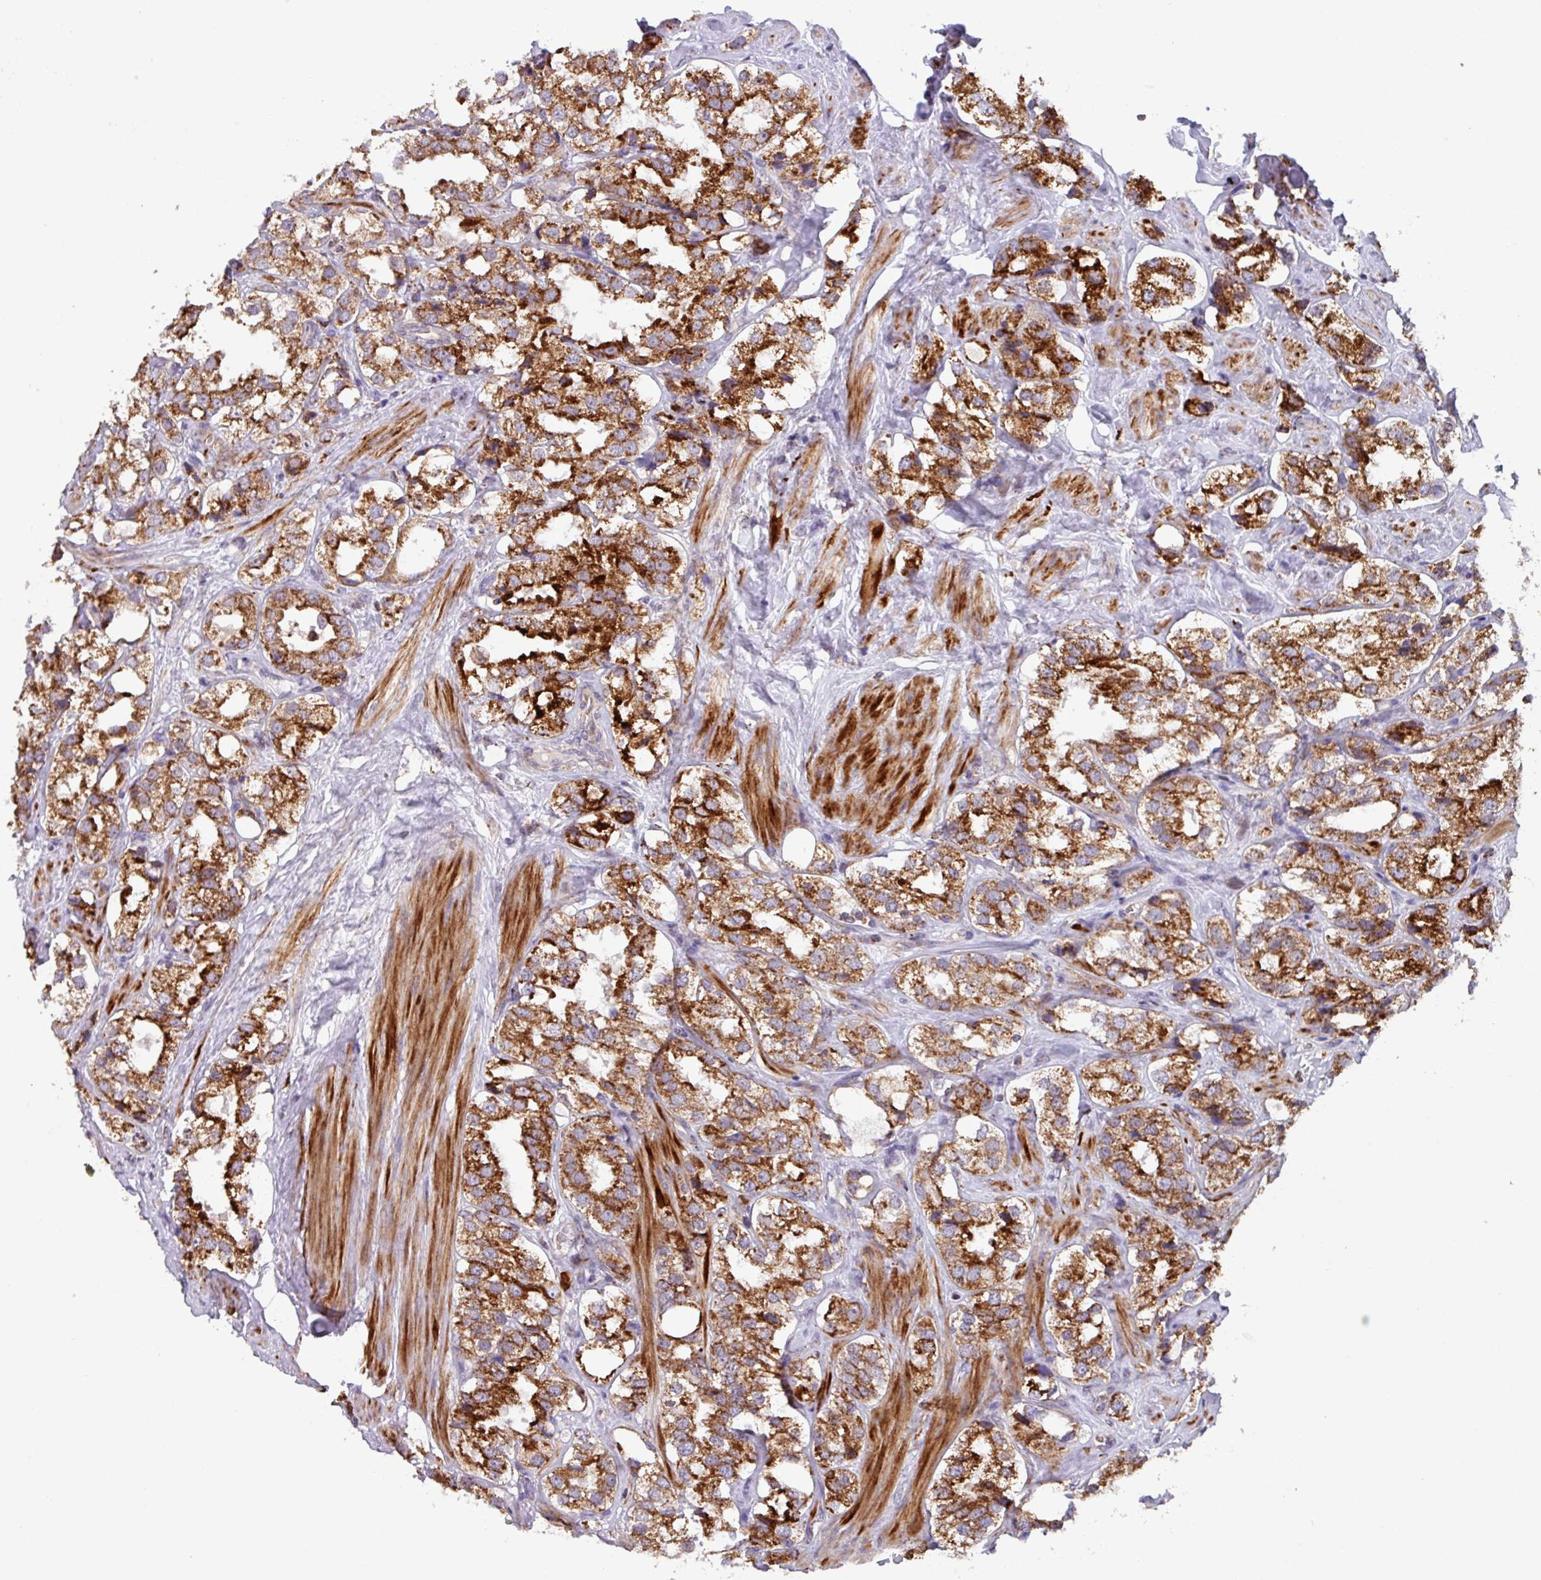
{"staining": {"intensity": "strong", "quantity": ">75%", "location": "cytoplasmic/membranous"}, "tissue": "prostate cancer", "cell_type": "Tumor cells", "image_type": "cancer", "snomed": [{"axis": "morphology", "description": "Adenocarcinoma, NOS"}, {"axis": "topography", "description": "Prostate"}], "caption": "Tumor cells reveal strong cytoplasmic/membranous expression in approximately >75% of cells in prostate cancer. The protein is shown in brown color, while the nuclei are stained blue.", "gene": "AKIRIN1", "patient": {"sex": "male", "age": 79}}